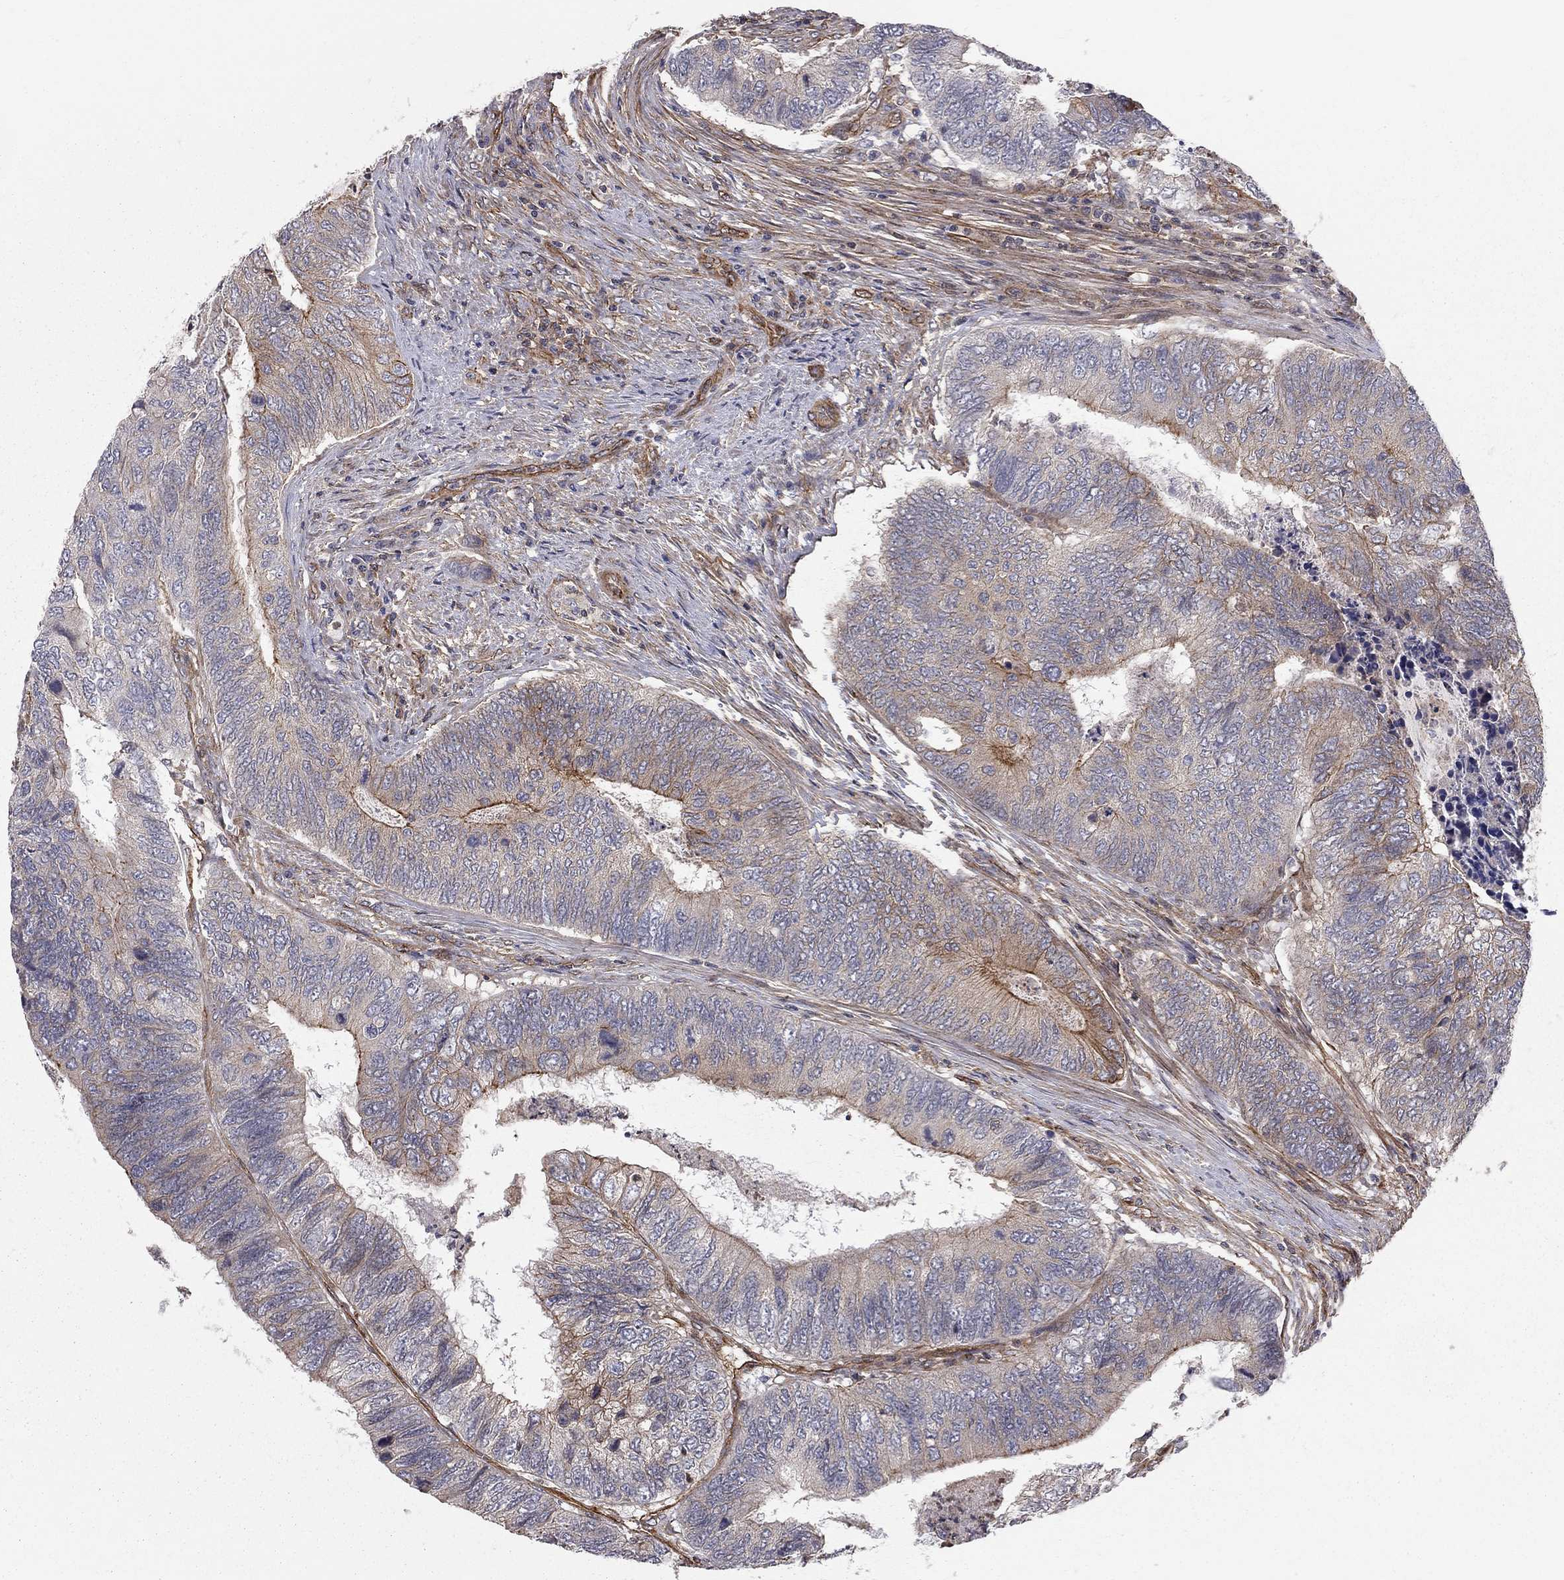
{"staining": {"intensity": "strong", "quantity": "<25%", "location": "cytoplasmic/membranous"}, "tissue": "colorectal cancer", "cell_type": "Tumor cells", "image_type": "cancer", "snomed": [{"axis": "morphology", "description": "Adenocarcinoma, NOS"}, {"axis": "topography", "description": "Colon"}], "caption": "Human colorectal cancer (adenocarcinoma) stained with a protein marker displays strong staining in tumor cells.", "gene": "RASEF", "patient": {"sex": "female", "age": 67}}